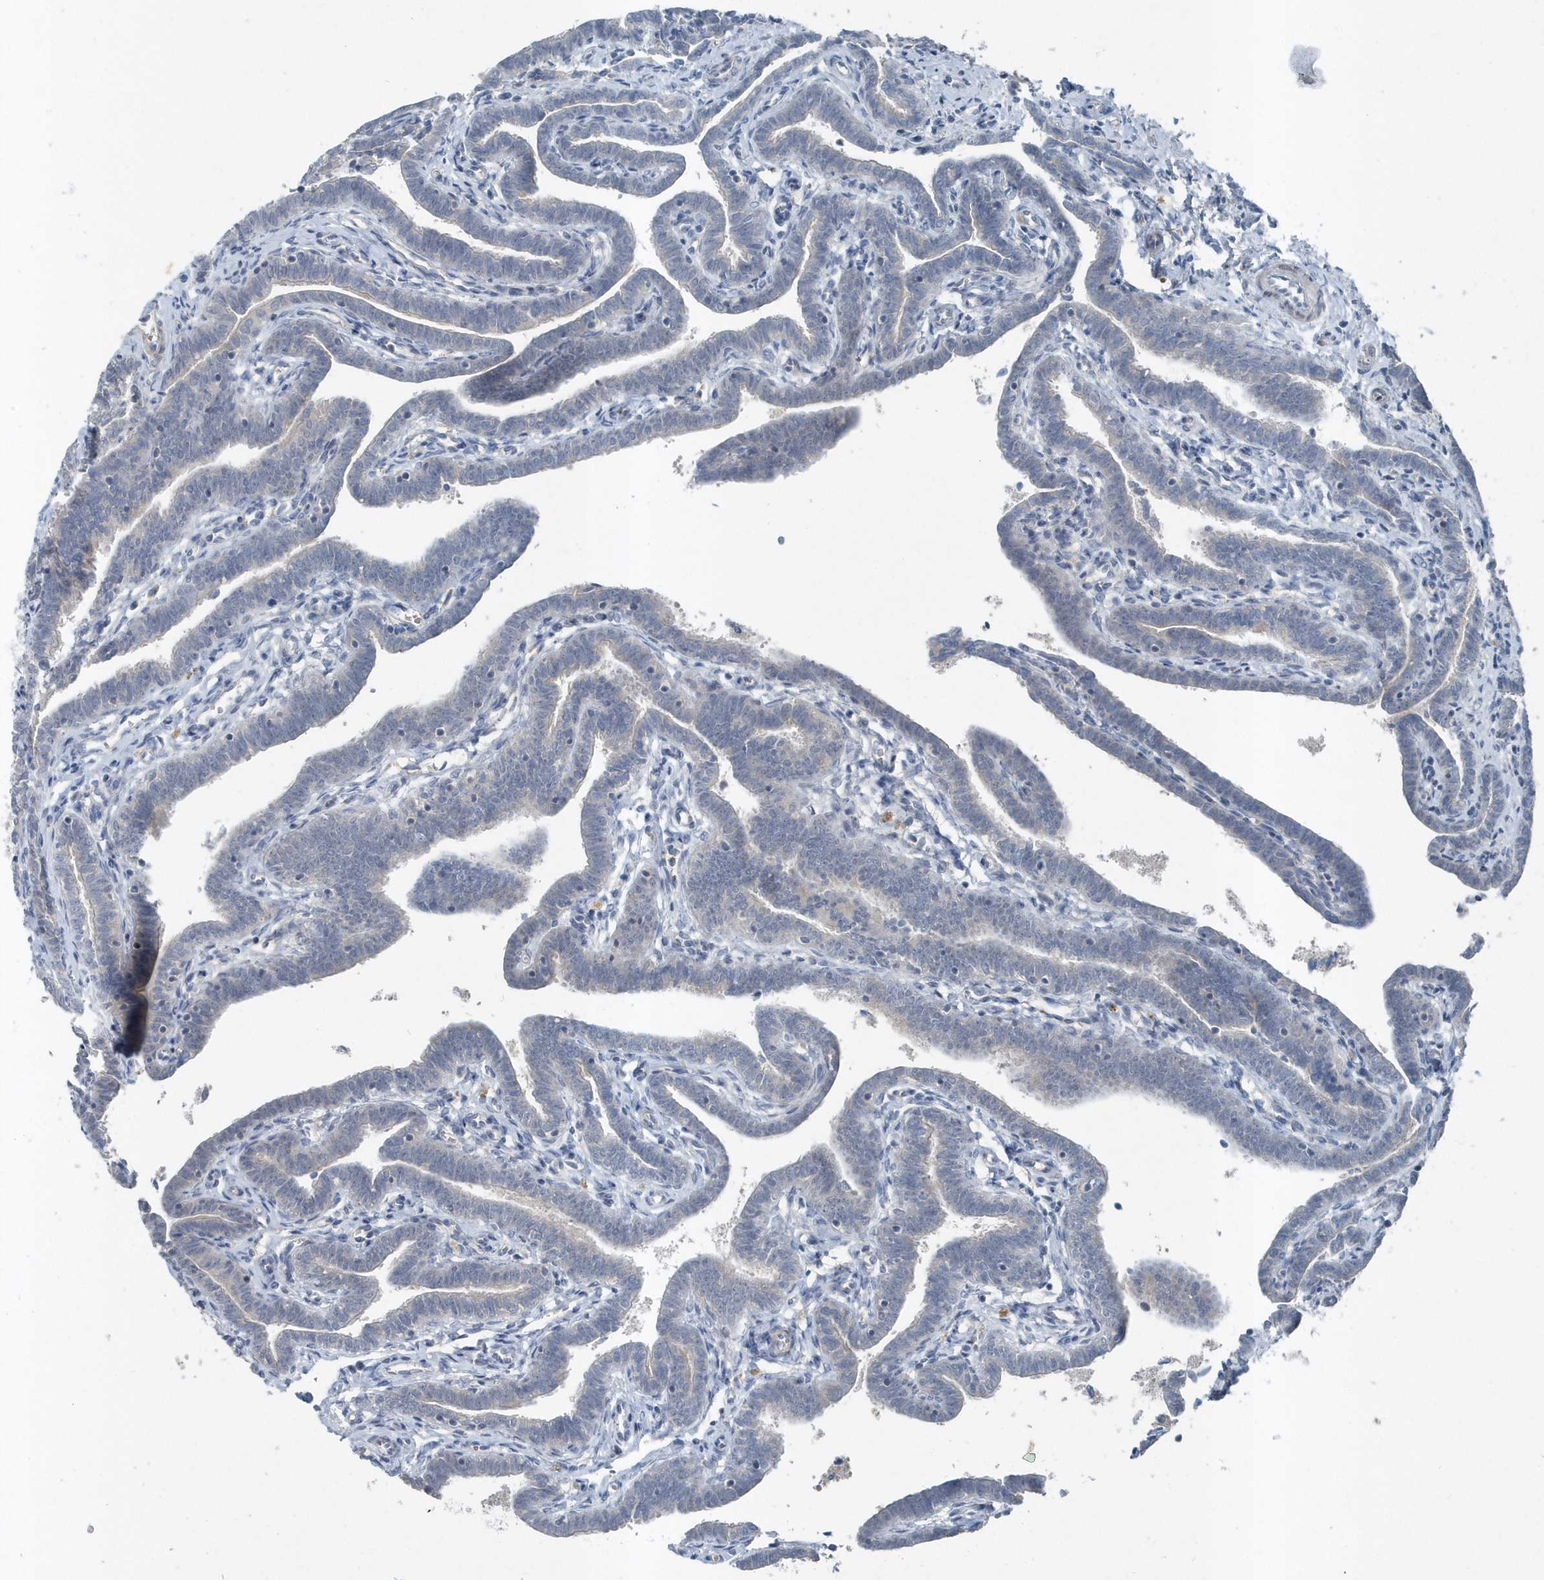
{"staining": {"intensity": "moderate", "quantity": "<25%", "location": "cytoplasmic/membranous"}, "tissue": "fallopian tube", "cell_type": "Glandular cells", "image_type": "normal", "snomed": [{"axis": "morphology", "description": "Normal tissue, NOS"}, {"axis": "topography", "description": "Fallopian tube"}], "caption": "An image showing moderate cytoplasmic/membranous positivity in approximately <25% of glandular cells in benign fallopian tube, as visualized by brown immunohistochemical staining.", "gene": "MCC", "patient": {"sex": "female", "age": 36}}